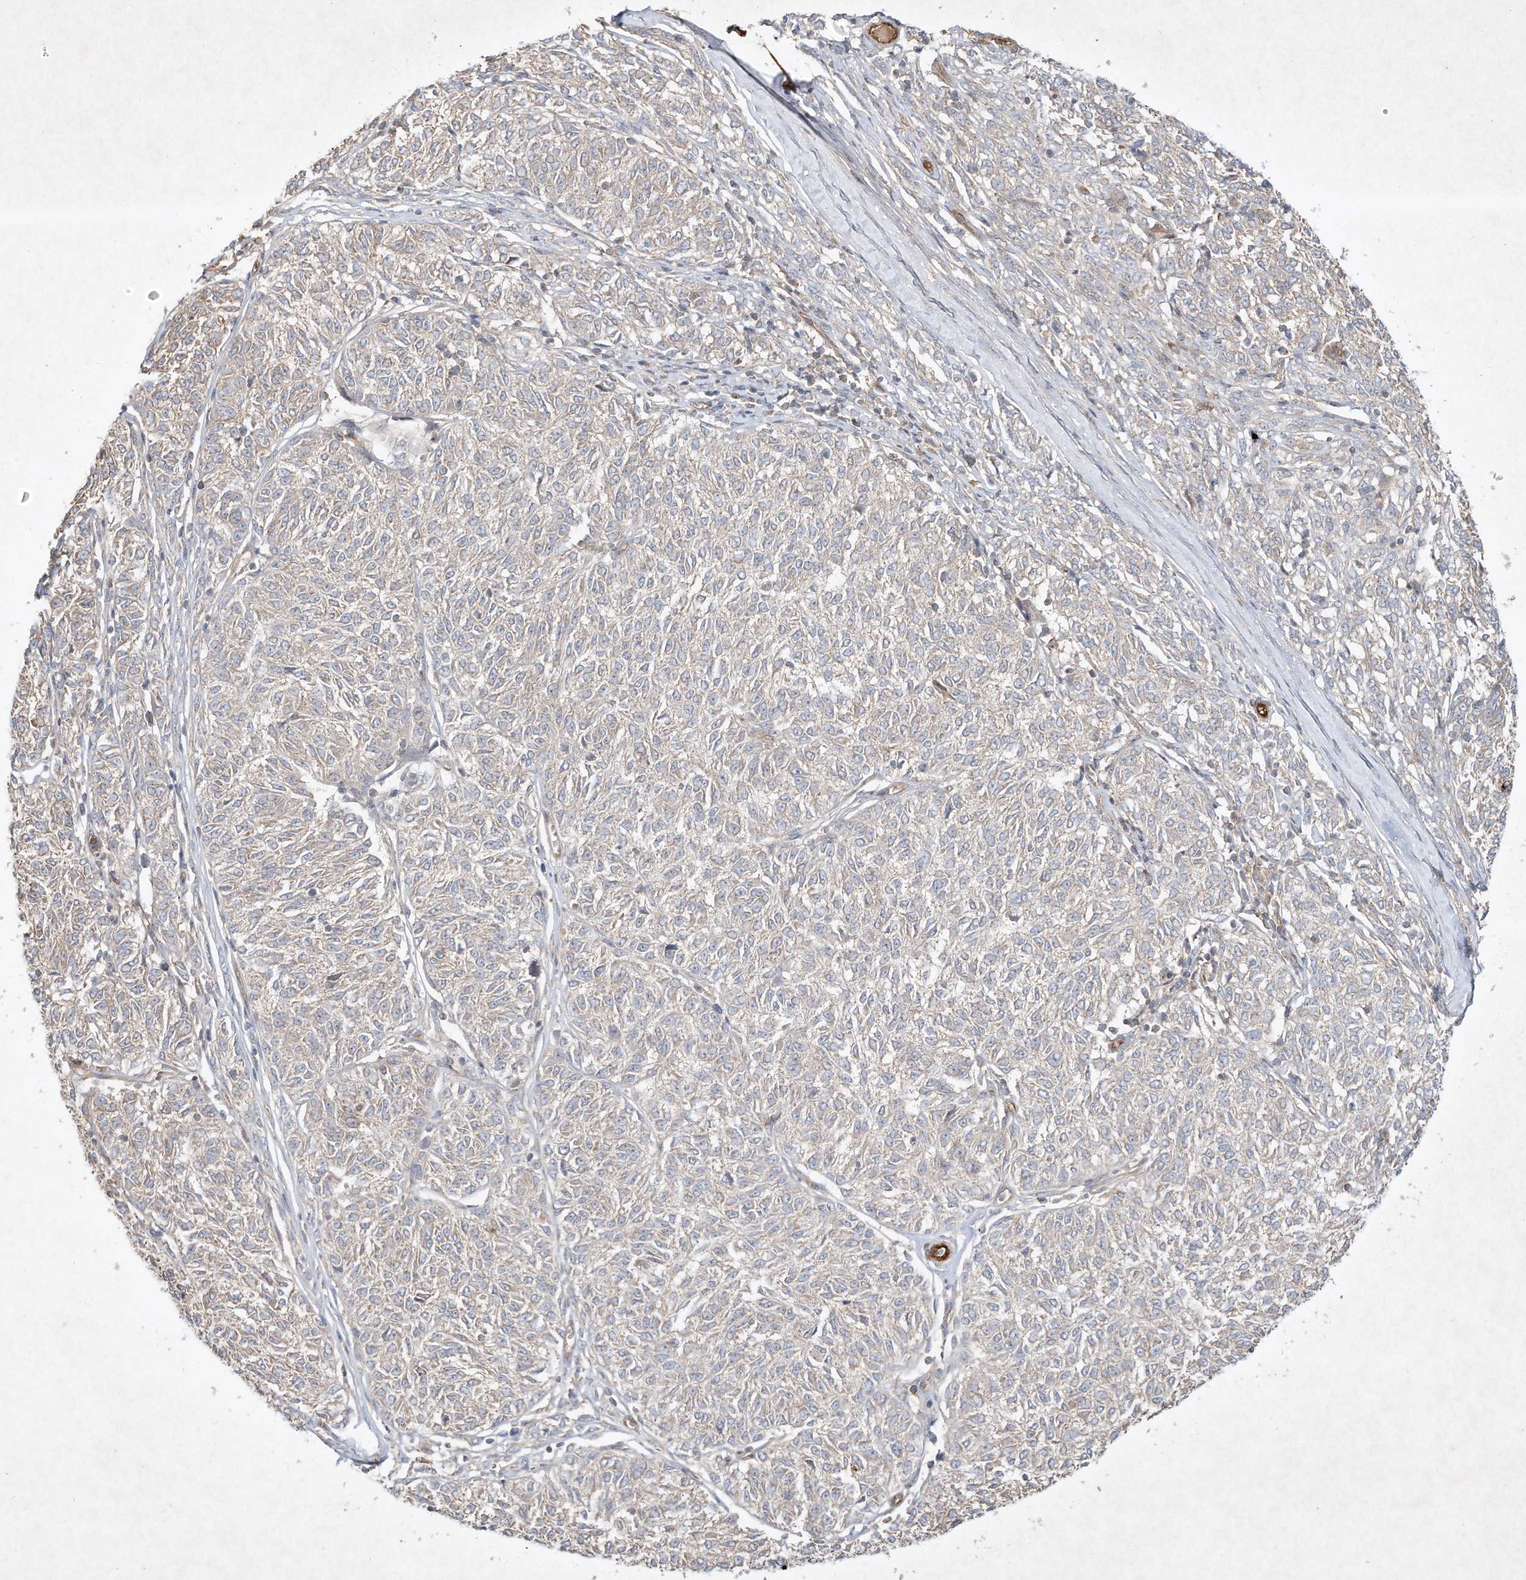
{"staining": {"intensity": "negative", "quantity": "none", "location": "none"}, "tissue": "melanoma", "cell_type": "Tumor cells", "image_type": "cancer", "snomed": [{"axis": "morphology", "description": "Malignant melanoma, NOS"}, {"axis": "topography", "description": "Skin"}], "caption": "This is an IHC micrograph of human malignant melanoma. There is no expression in tumor cells.", "gene": "HTR5A", "patient": {"sex": "female", "age": 72}}